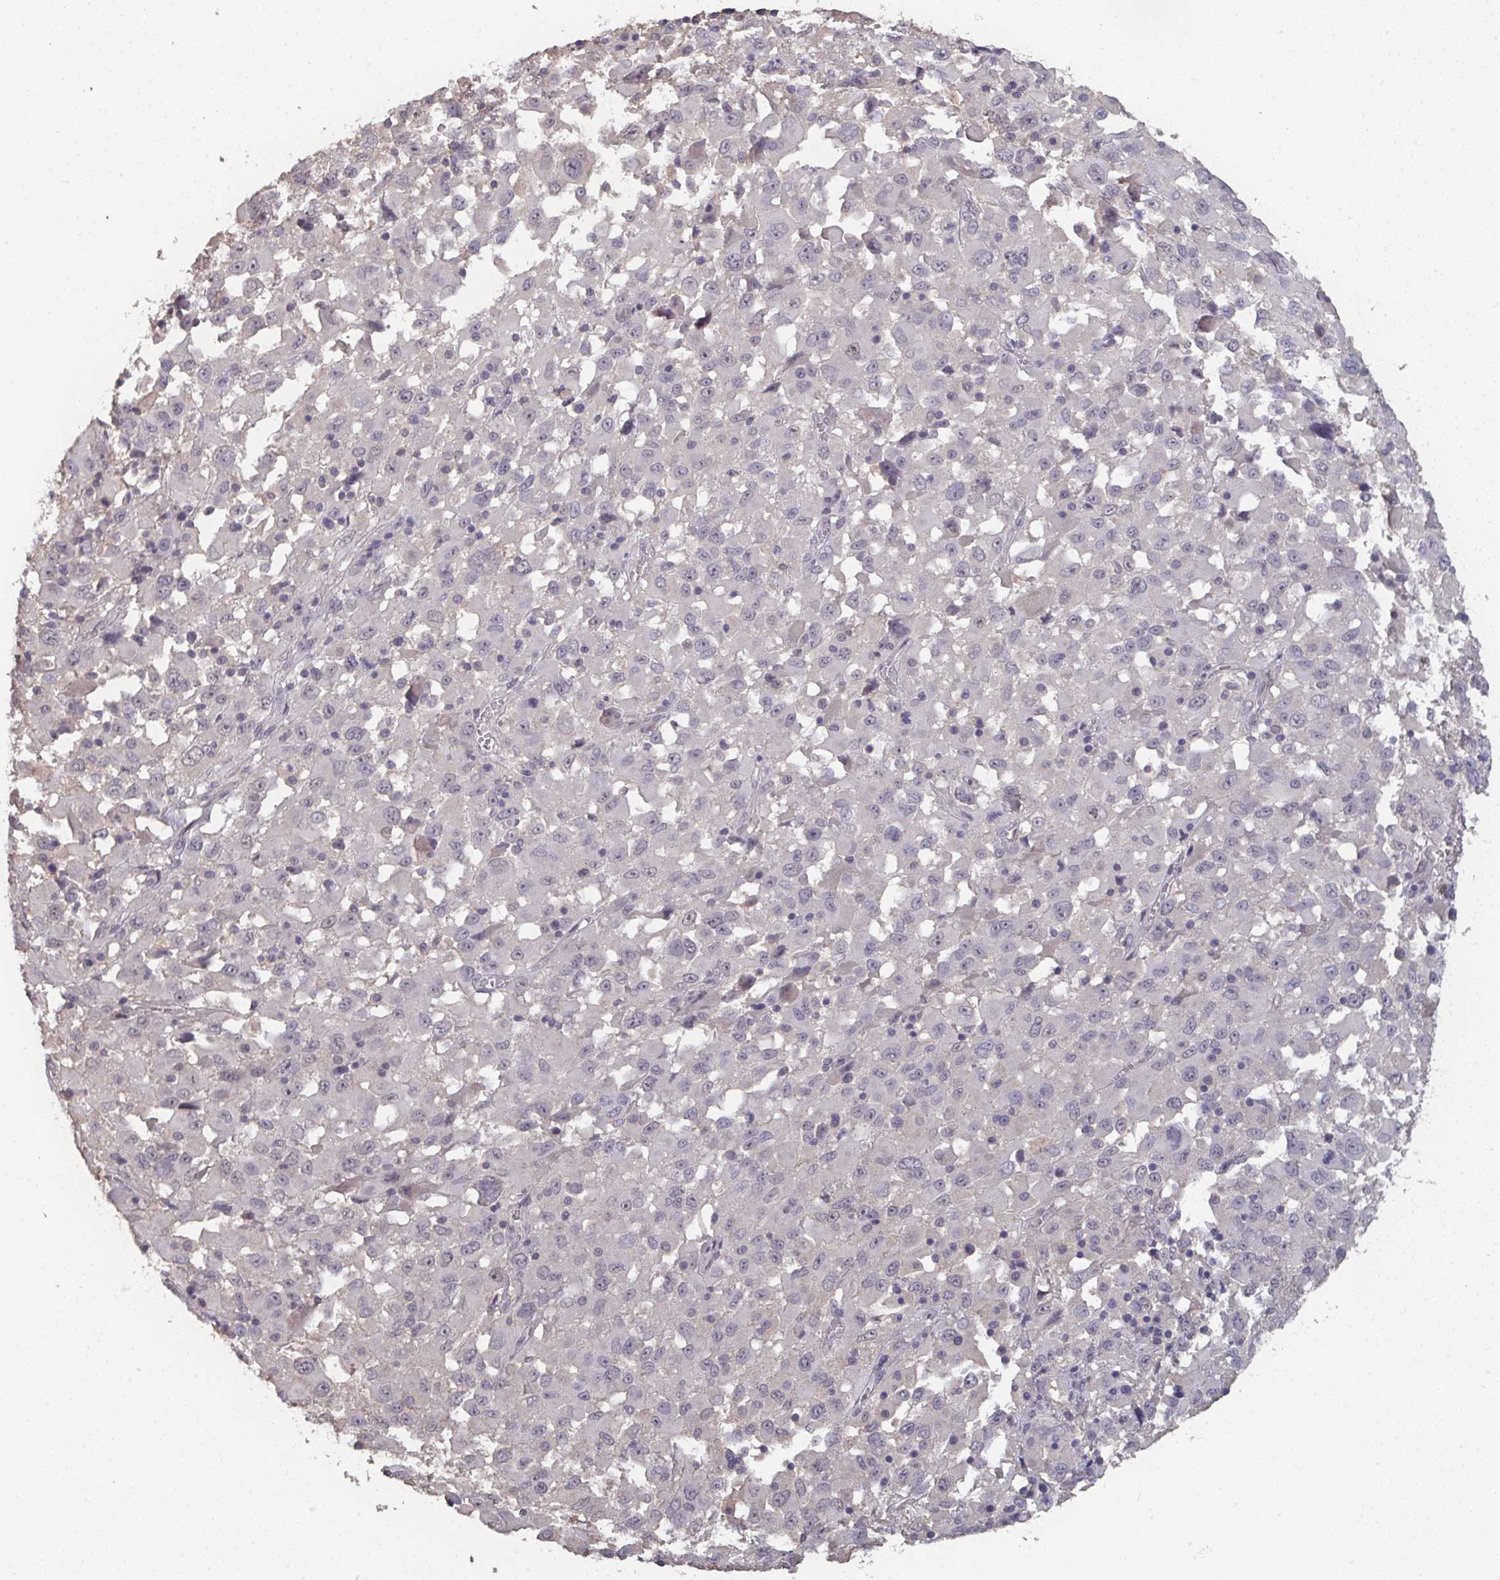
{"staining": {"intensity": "negative", "quantity": "none", "location": "none"}, "tissue": "melanoma", "cell_type": "Tumor cells", "image_type": "cancer", "snomed": [{"axis": "morphology", "description": "Malignant melanoma, Metastatic site"}, {"axis": "topography", "description": "Soft tissue"}], "caption": "The image reveals no significant expression in tumor cells of malignant melanoma (metastatic site).", "gene": "LIX1", "patient": {"sex": "male", "age": 50}}